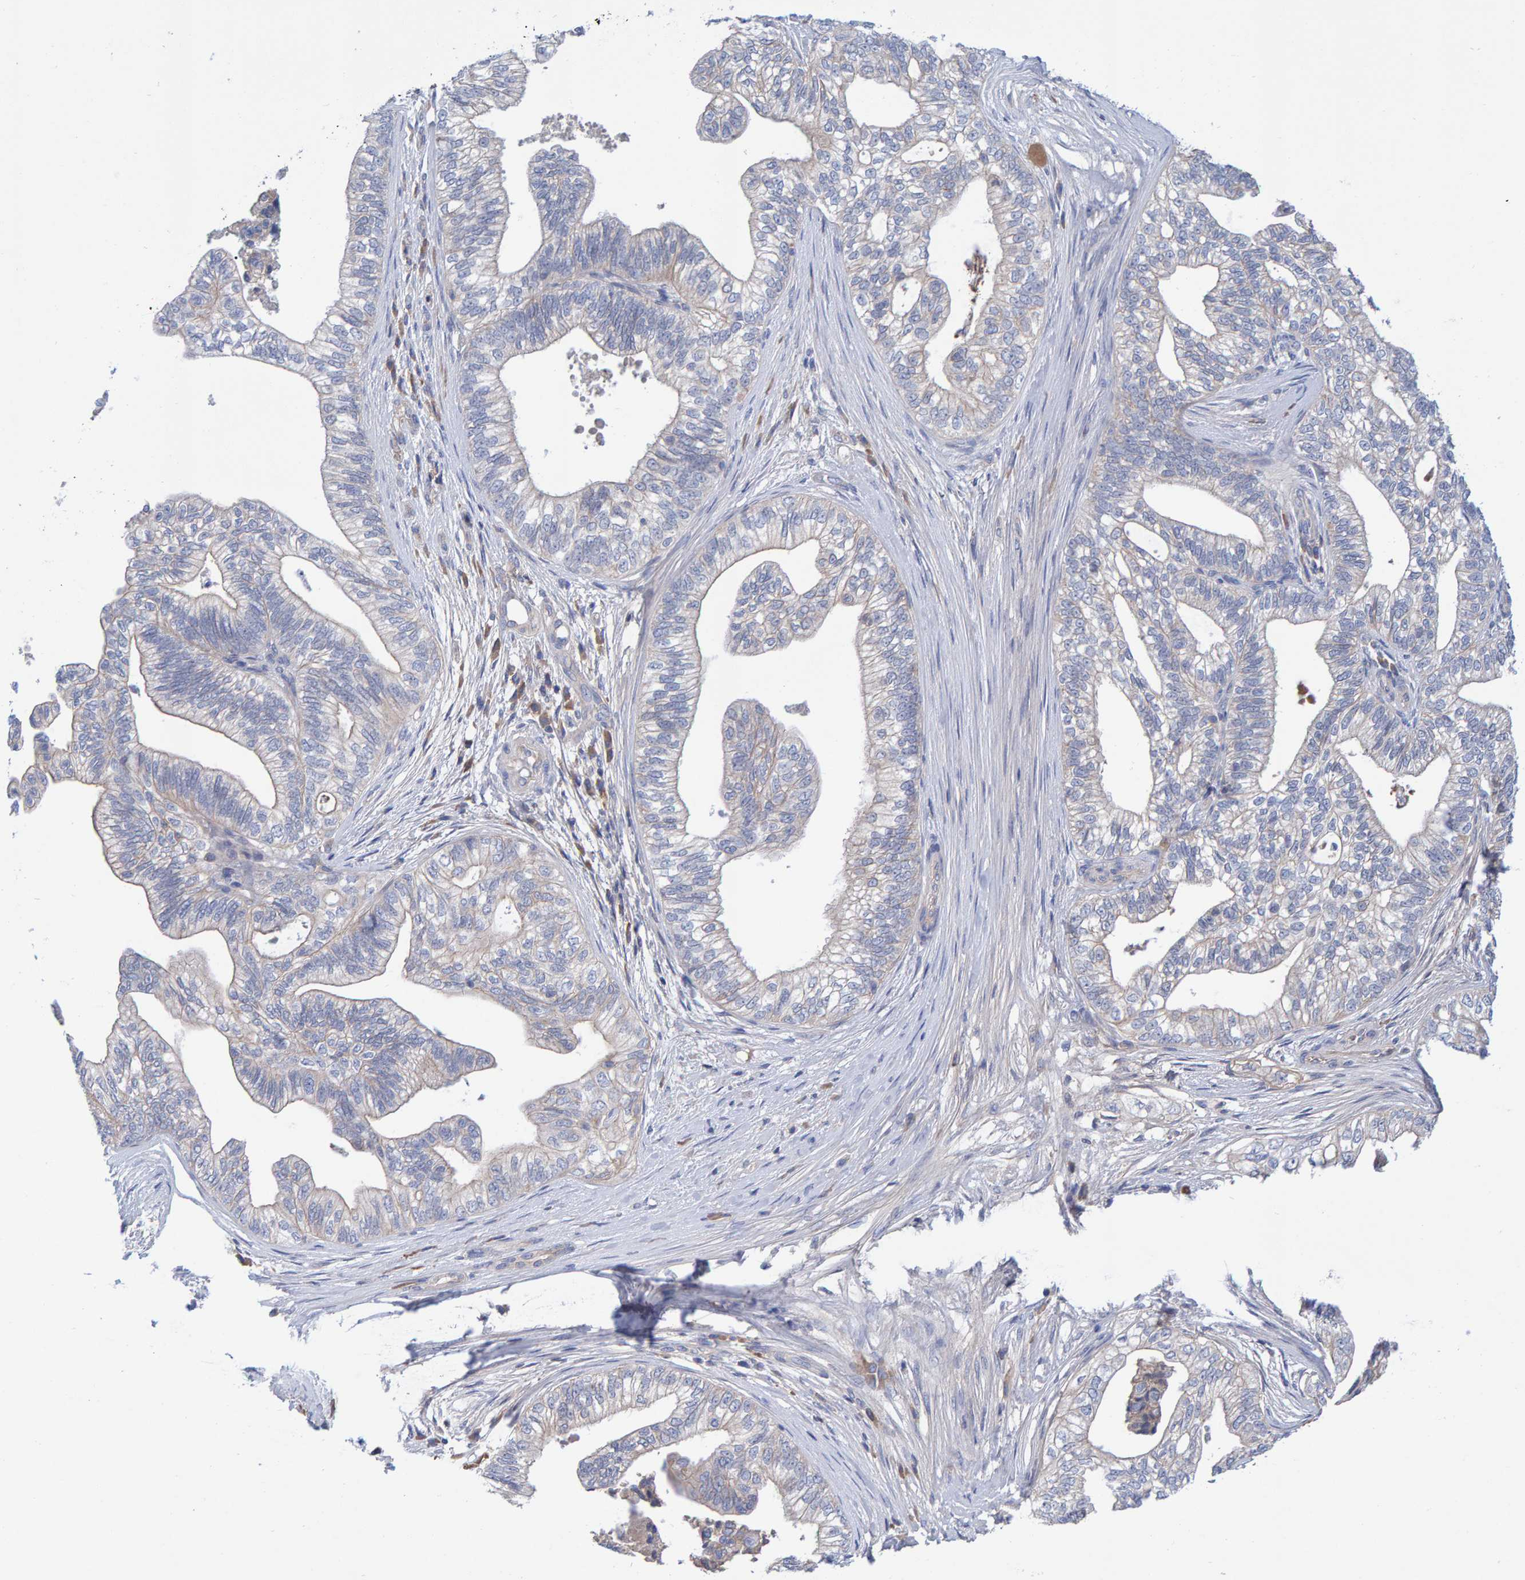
{"staining": {"intensity": "negative", "quantity": "none", "location": "none"}, "tissue": "pancreatic cancer", "cell_type": "Tumor cells", "image_type": "cancer", "snomed": [{"axis": "morphology", "description": "Adenocarcinoma, NOS"}, {"axis": "topography", "description": "Pancreas"}], "caption": "Immunohistochemistry photomicrograph of pancreatic cancer stained for a protein (brown), which exhibits no expression in tumor cells.", "gene": "EFR3A", "patient": {"sex": "male", "age": 72}}